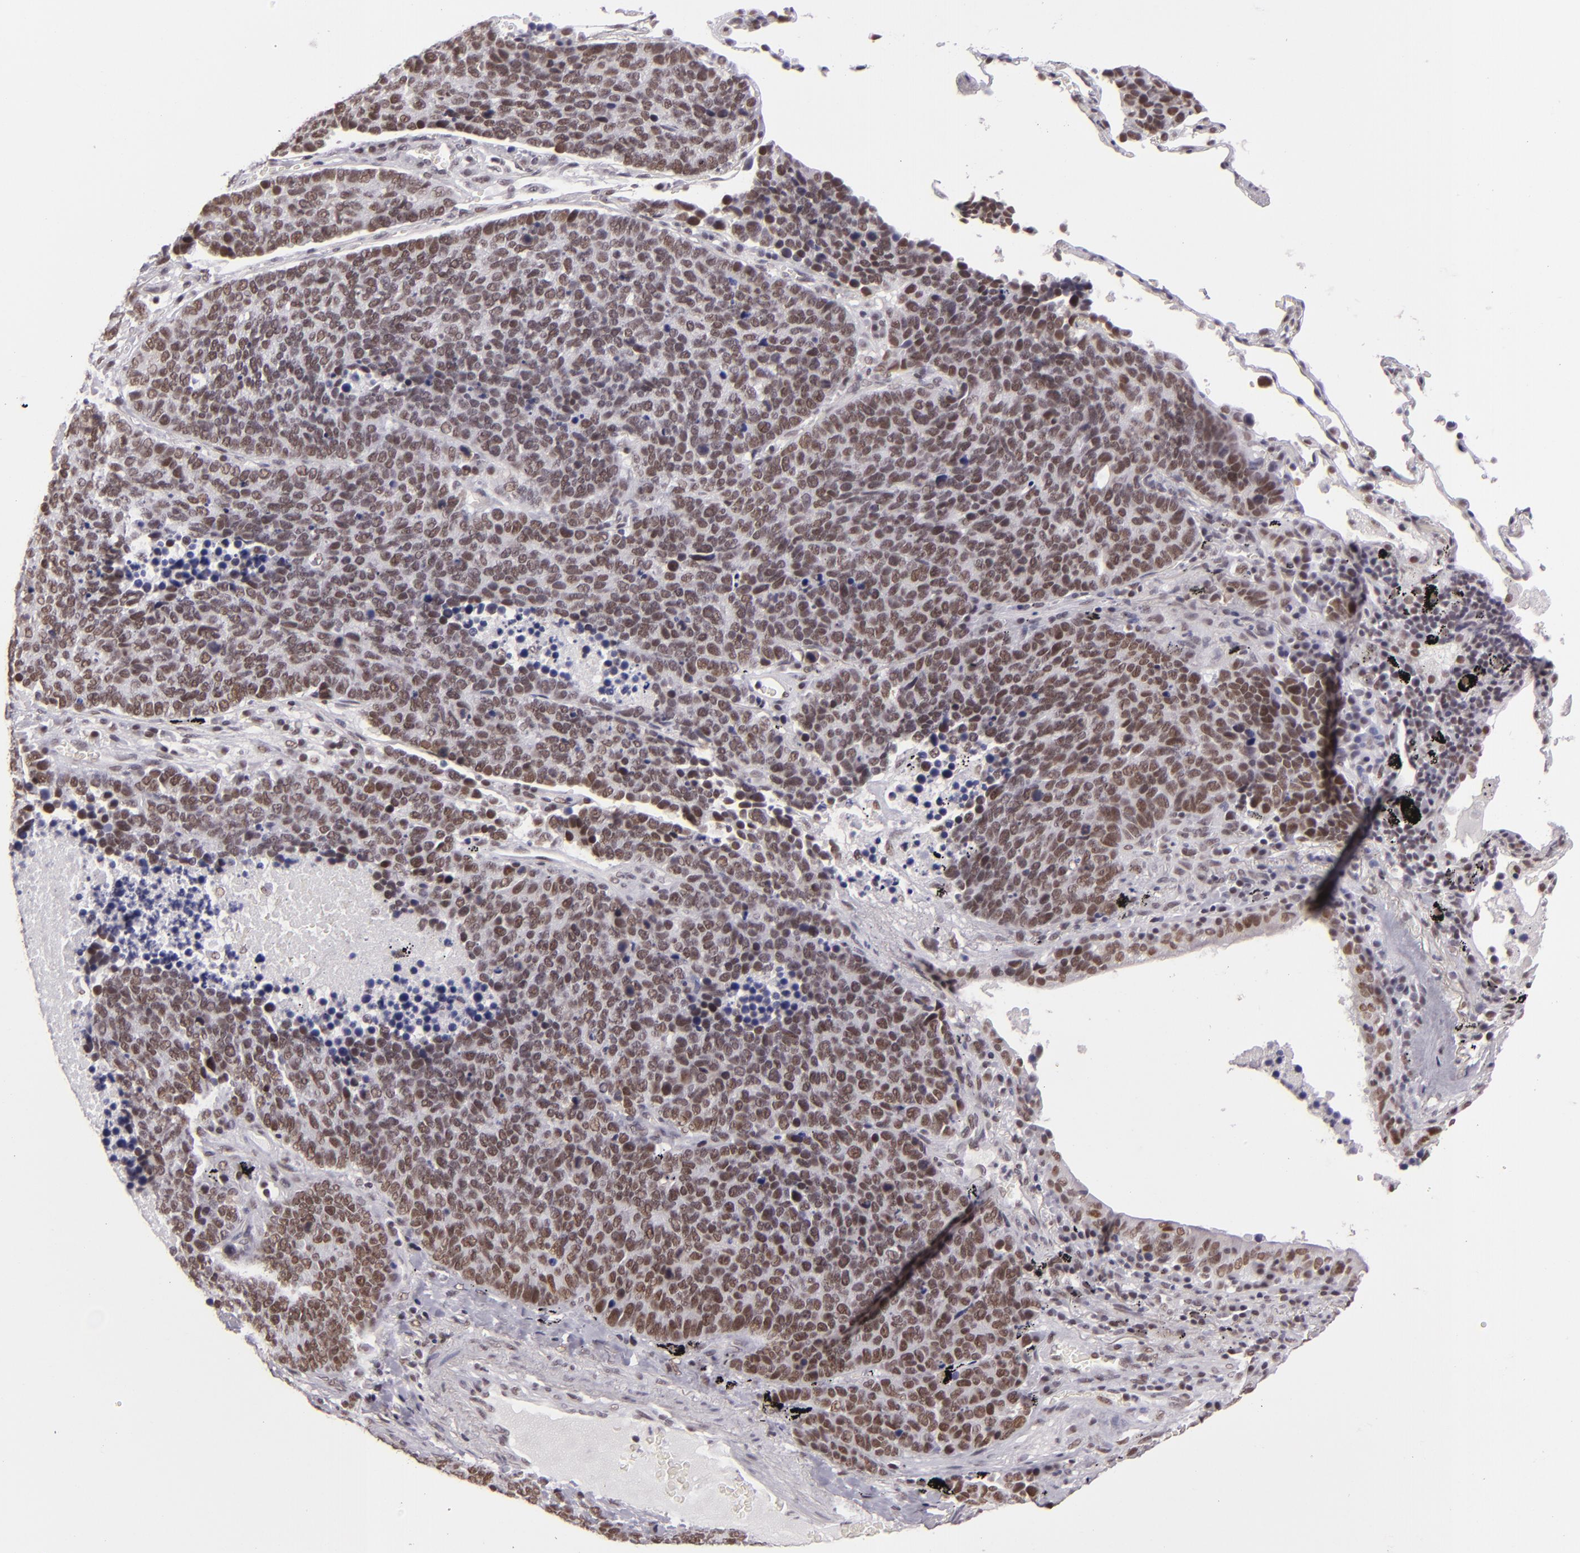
{"staining": {"intensity": "moderate", "quantity": ">75%", "location": "nuclear"}, "tissue": "lung cancer", "cell_type": "Tumor cells", "image_type": "cancer", "snomed": [{"axis": "morphology", "description": "Neoplasm, malignant, NOS"}, {"axis": "topography", "description": "Lung"}], "caption": "Neoplasm (malignant) (lung) stained with immunohistochemistry demonstrates moderate nuclear positivity in approximately >75% of tumor cells. (DAB (3,3'-diaminobenzidine) IHC with brightfield microscopy, high magnification).", "gene": "BRD8", "patient": {"sex": "female", "age": 75}}